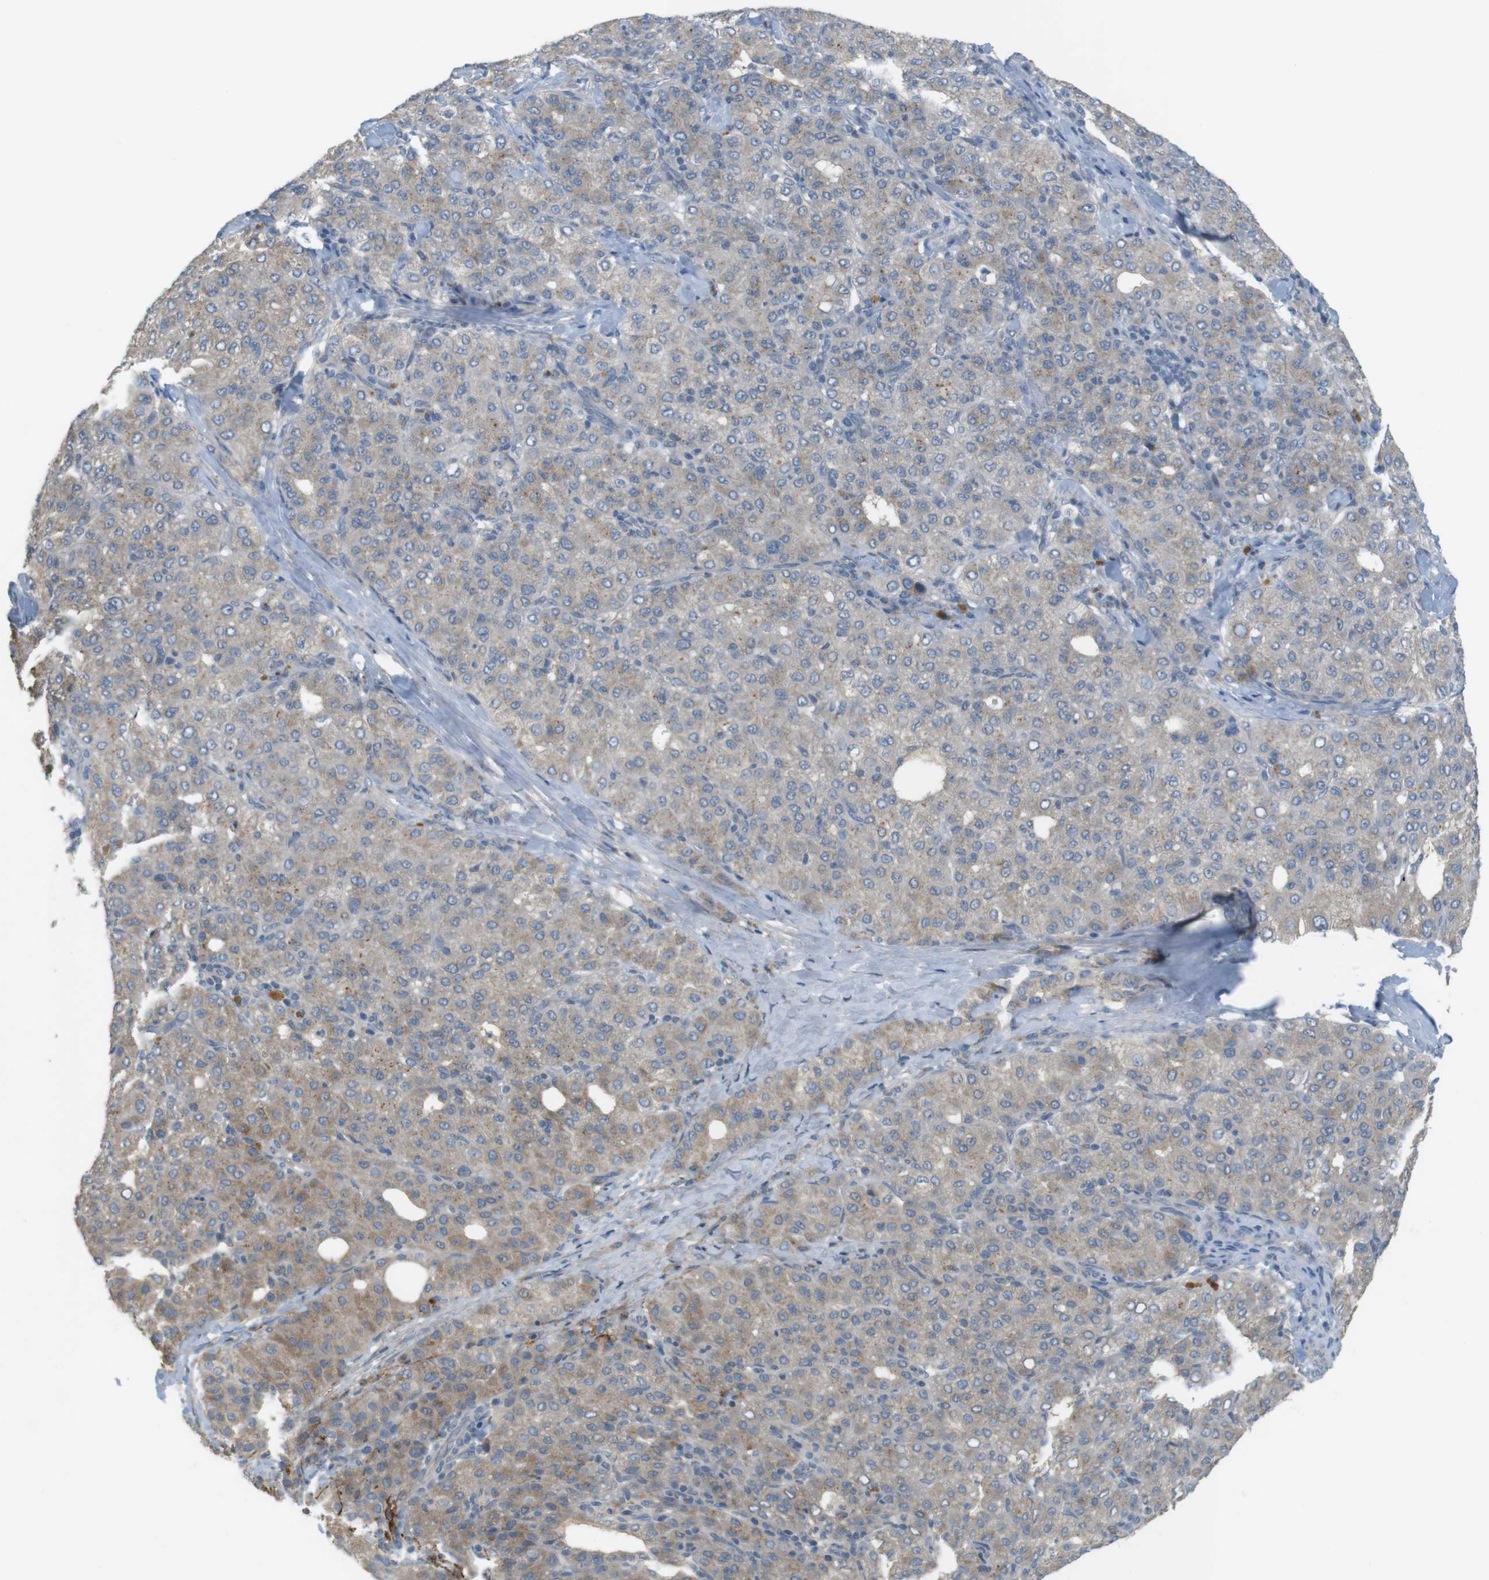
{"staining": {"intensity": "weak", "quantity": "25%-75%", "location": "cytoplasmic/membranous"}, "tissue": "liver cancer", "cell_type": "Tumor cells", "image_type": "cancer", "snomed": [{"axis": "morphology", "description": "Carcinoma, Hepatocellular, NOS"}, {"axis": "topography", "description": "Liver"}], "caption": "IHC image of neoplastic tissue: human hepatocellular carcinoma (liver) stained using immunohistochemistry displays low levels of weak protein expression localized specifically in the cytoplasmic/membranous of tumor cells, appearing as a cytoplasmic/membranous brown color.", "gene": "UGT8", "patient": {"sex": "male", "age": 65}}